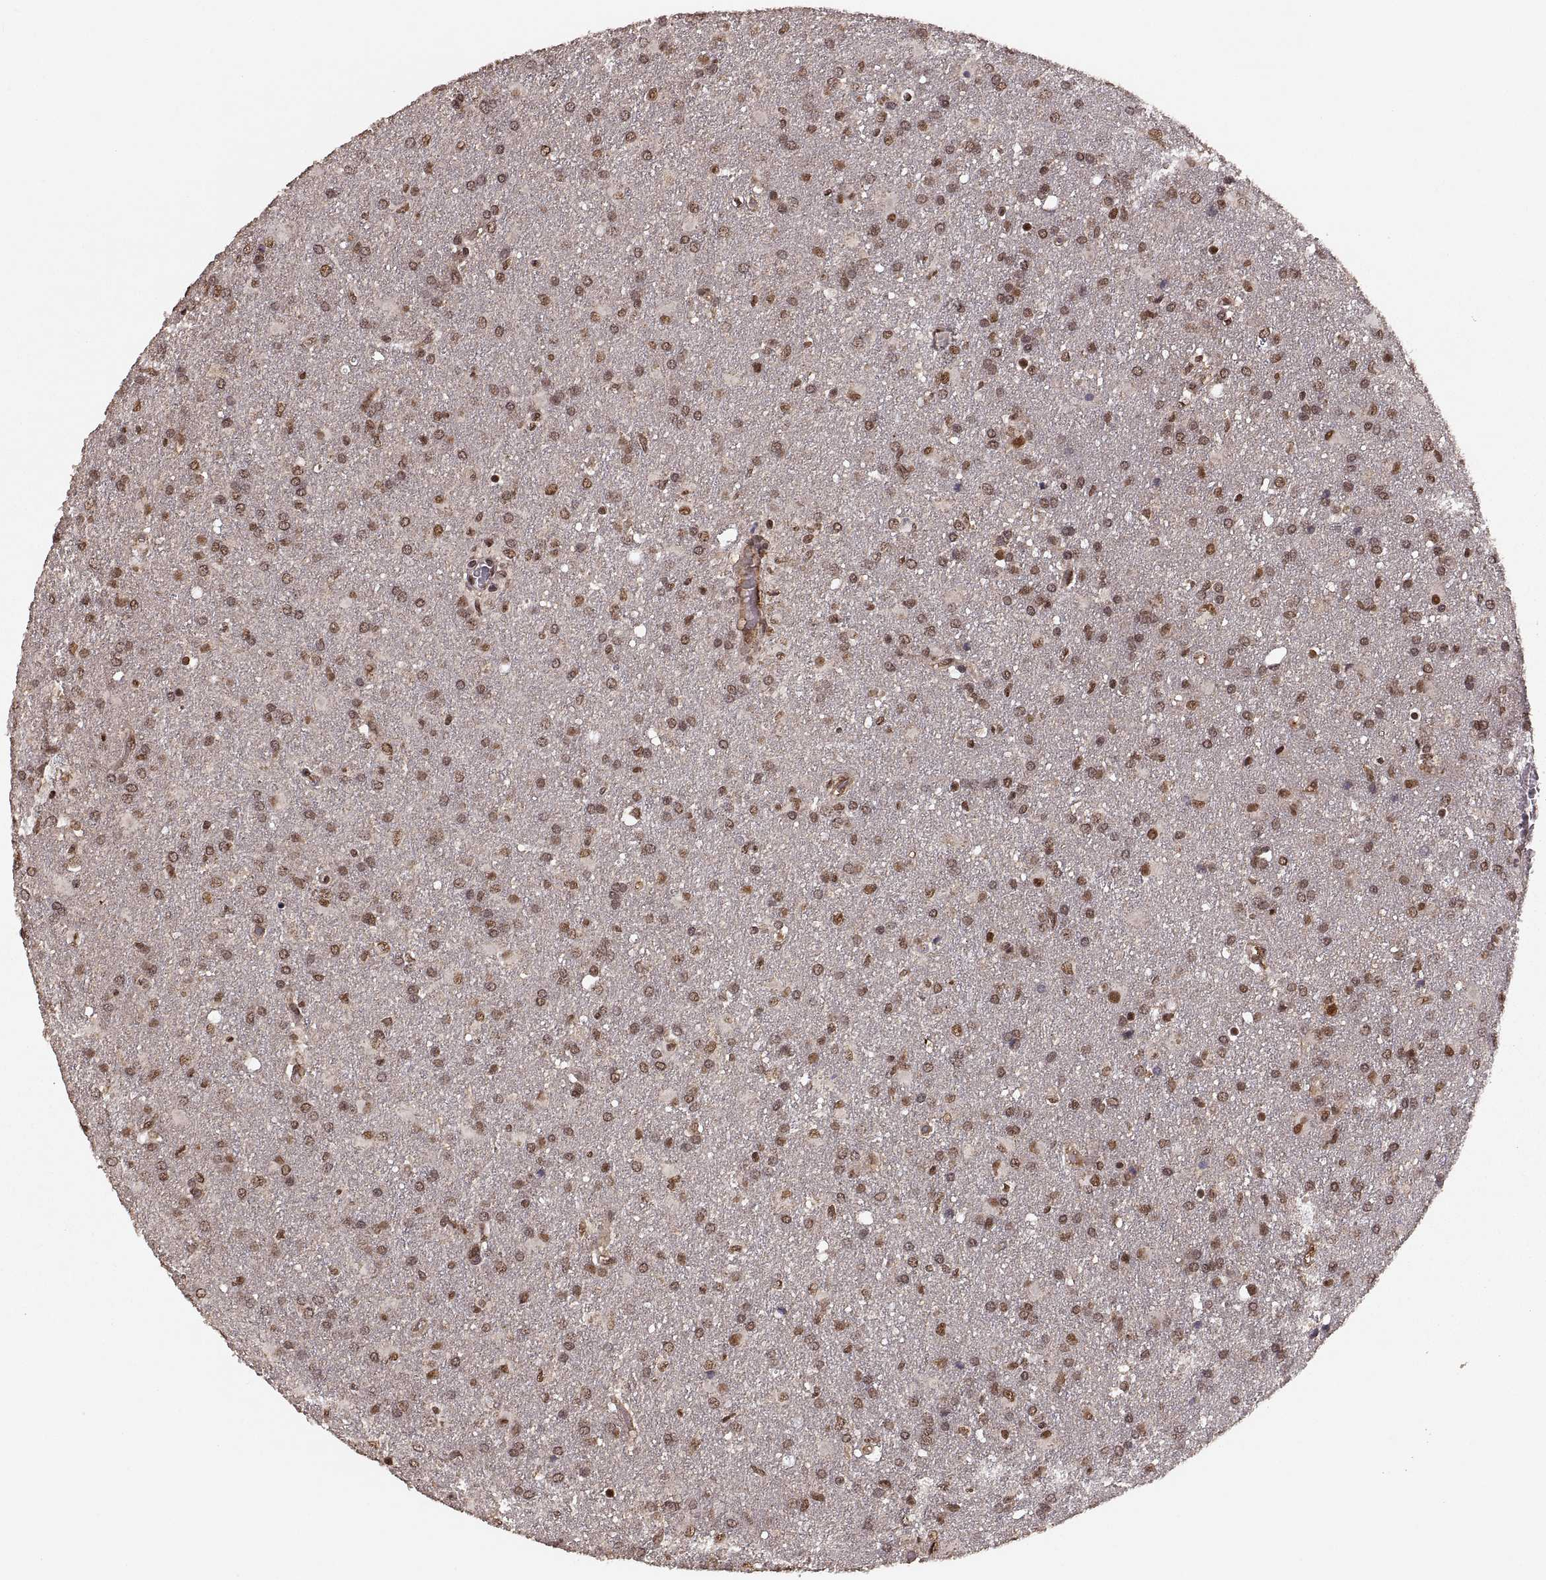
{"staining": {"intensity": "moderate", "quantity": ">75%", "location": "nuclear"}, "tissue": "glioma", "cell_type": "Tumor cells", "image_type": "cancer", "snomed": [{"axis": "morphology", "description": "Glioma, malignant, High grade"}, {"axis": "topography", "description": "Brain"}], "caption": "Immunohistochemistry of glioma demonstrates medium levels of moderate nuclear staining in approximately >75% of tumor cells. The protein of interest is shown in brown color, while the nuclei are stained blue.", "gene": "RFT1", "patient": {"sex": "male", "age": 68}}